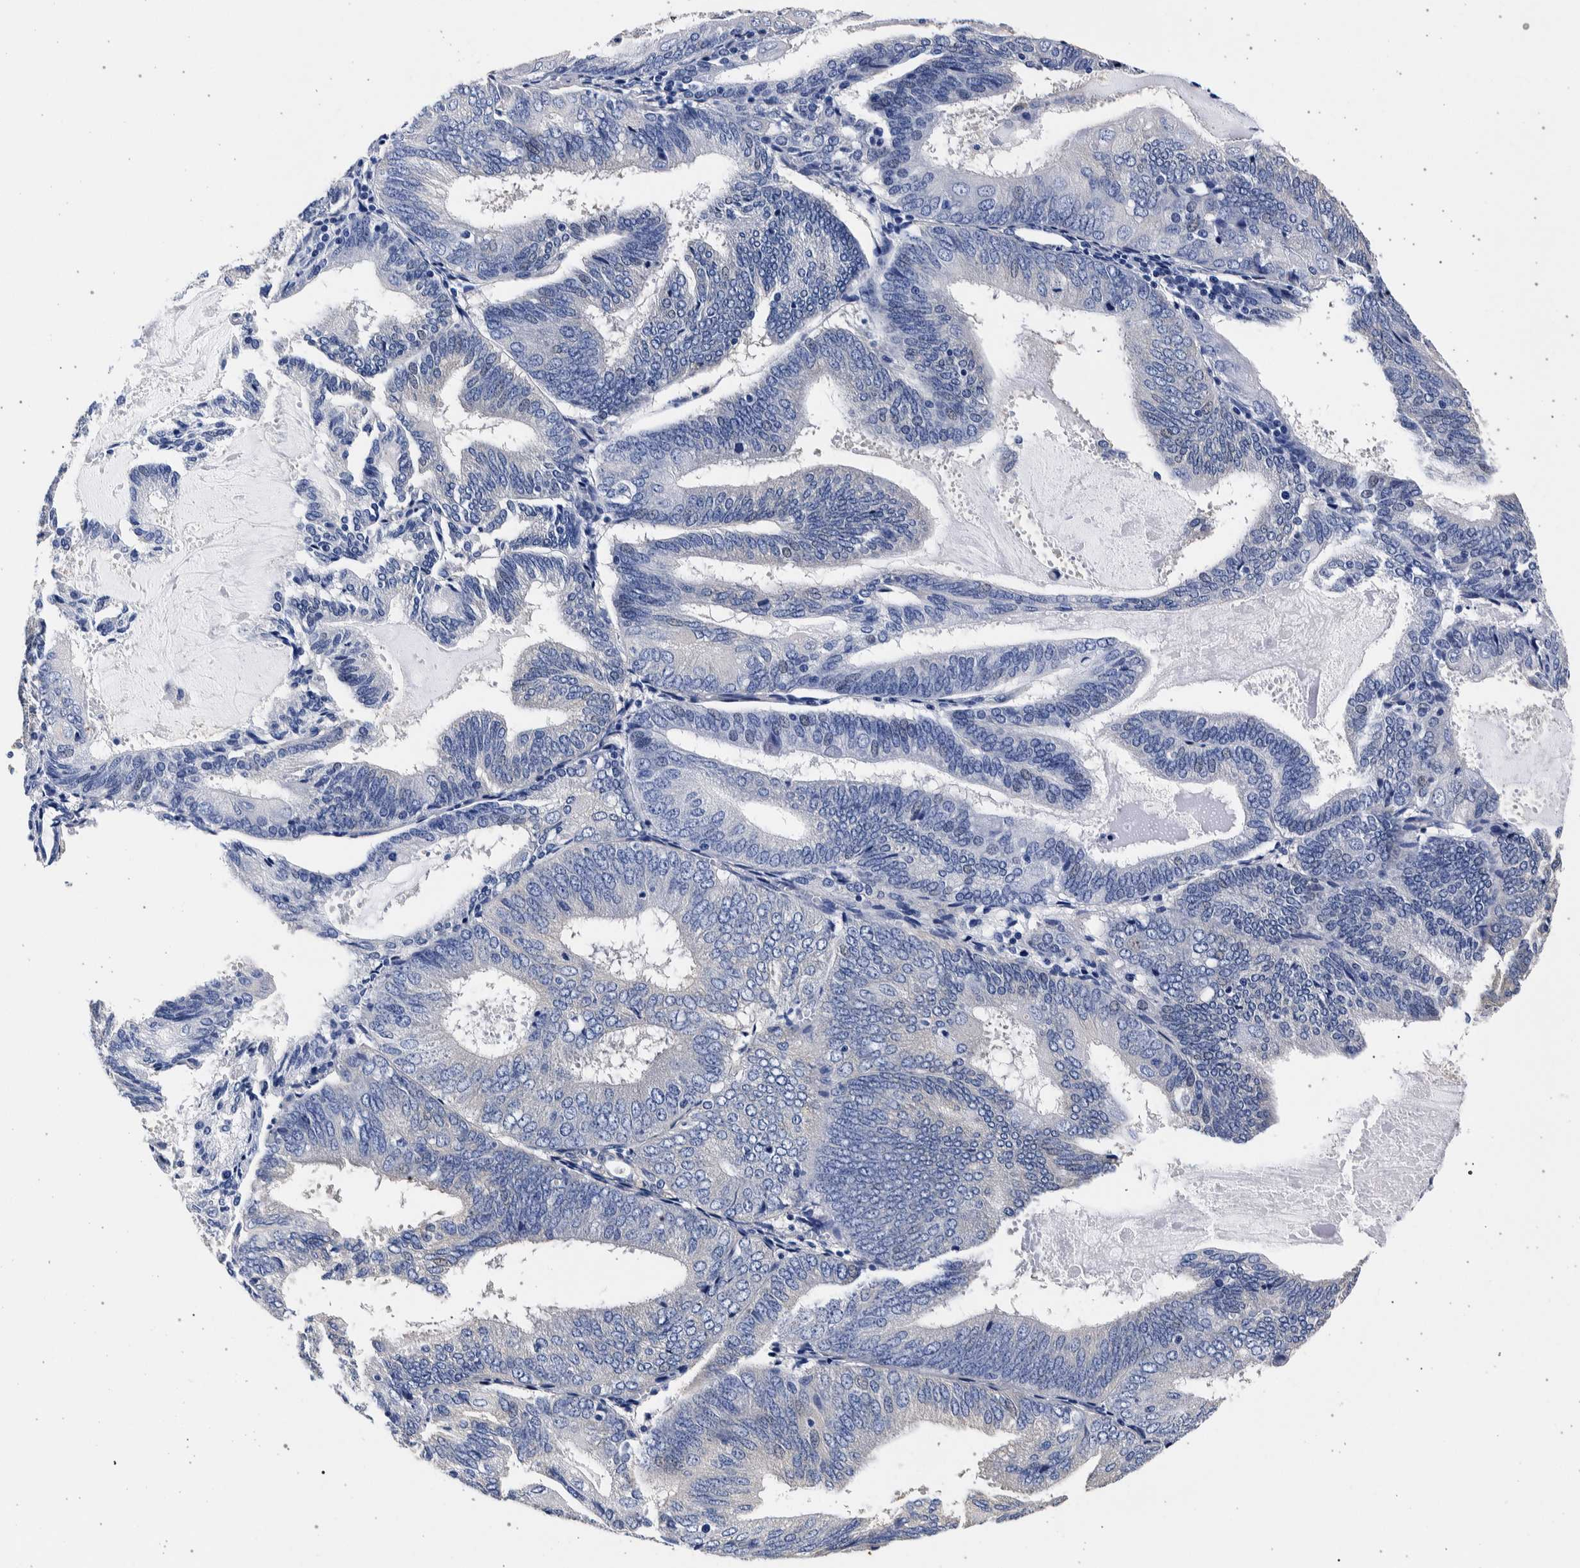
{"staining": {"intensity": "negative", "quantity": "none", "location": "none"}, "tissue": "endometrial cancer", "cell_type": "Tumor cells", "image_type": "cancer", "snomed": [{"axis": "morphology", "description": "Adenocarcinoma, NOS"}, {"axis": "topography", "description": "Endometrium"}], "caption": "Immunohistochemistry (IHC) micrograph of endometrial cancer stained for a protein (brown), which demonstrates no positivity in tumor cells.", "gene": "NIBAN2", "patient": {"sex": "female", "age": 81}}